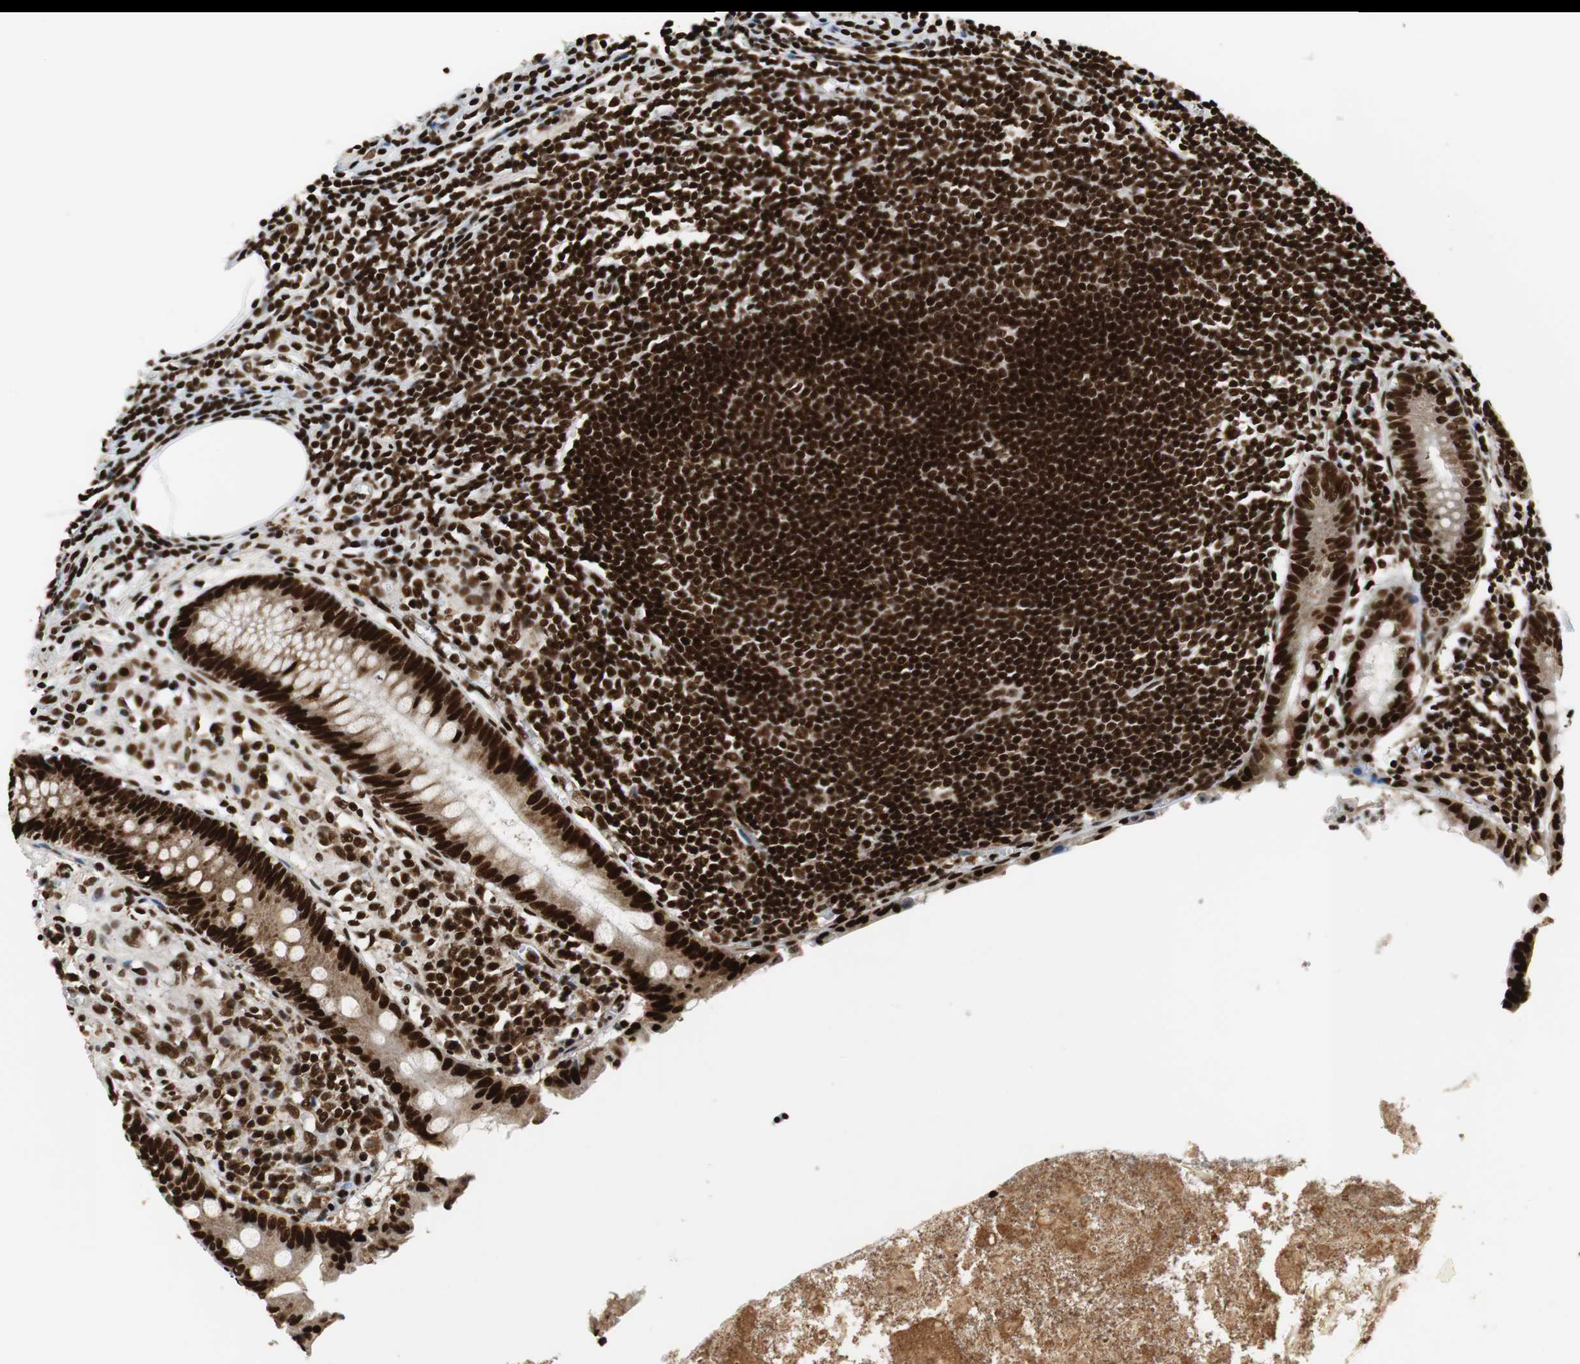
{"staining": {"intensity": "strong", "quantity": ">75%", "location": "nuclear"}, "tissue": "appendix", "cell_type": "Glandular cells", "image_type": "normal", "snomed": [{"axis": "morphology", "description": "Normal tissue, NOS"}, {"axis": "topography", "description": "Appendix"}], "caption": "Appendix was stained to show a protein in brown. There is high levels of strong nuclear staining in approximately >75% of glandular cells. The staining is performed using DAB brown chromogen to label protein expression. The nuclei are counter-stained blue using hematoxylin.", "gene": "HDAC1", "patient": {"sex": "female", "age": 50}}